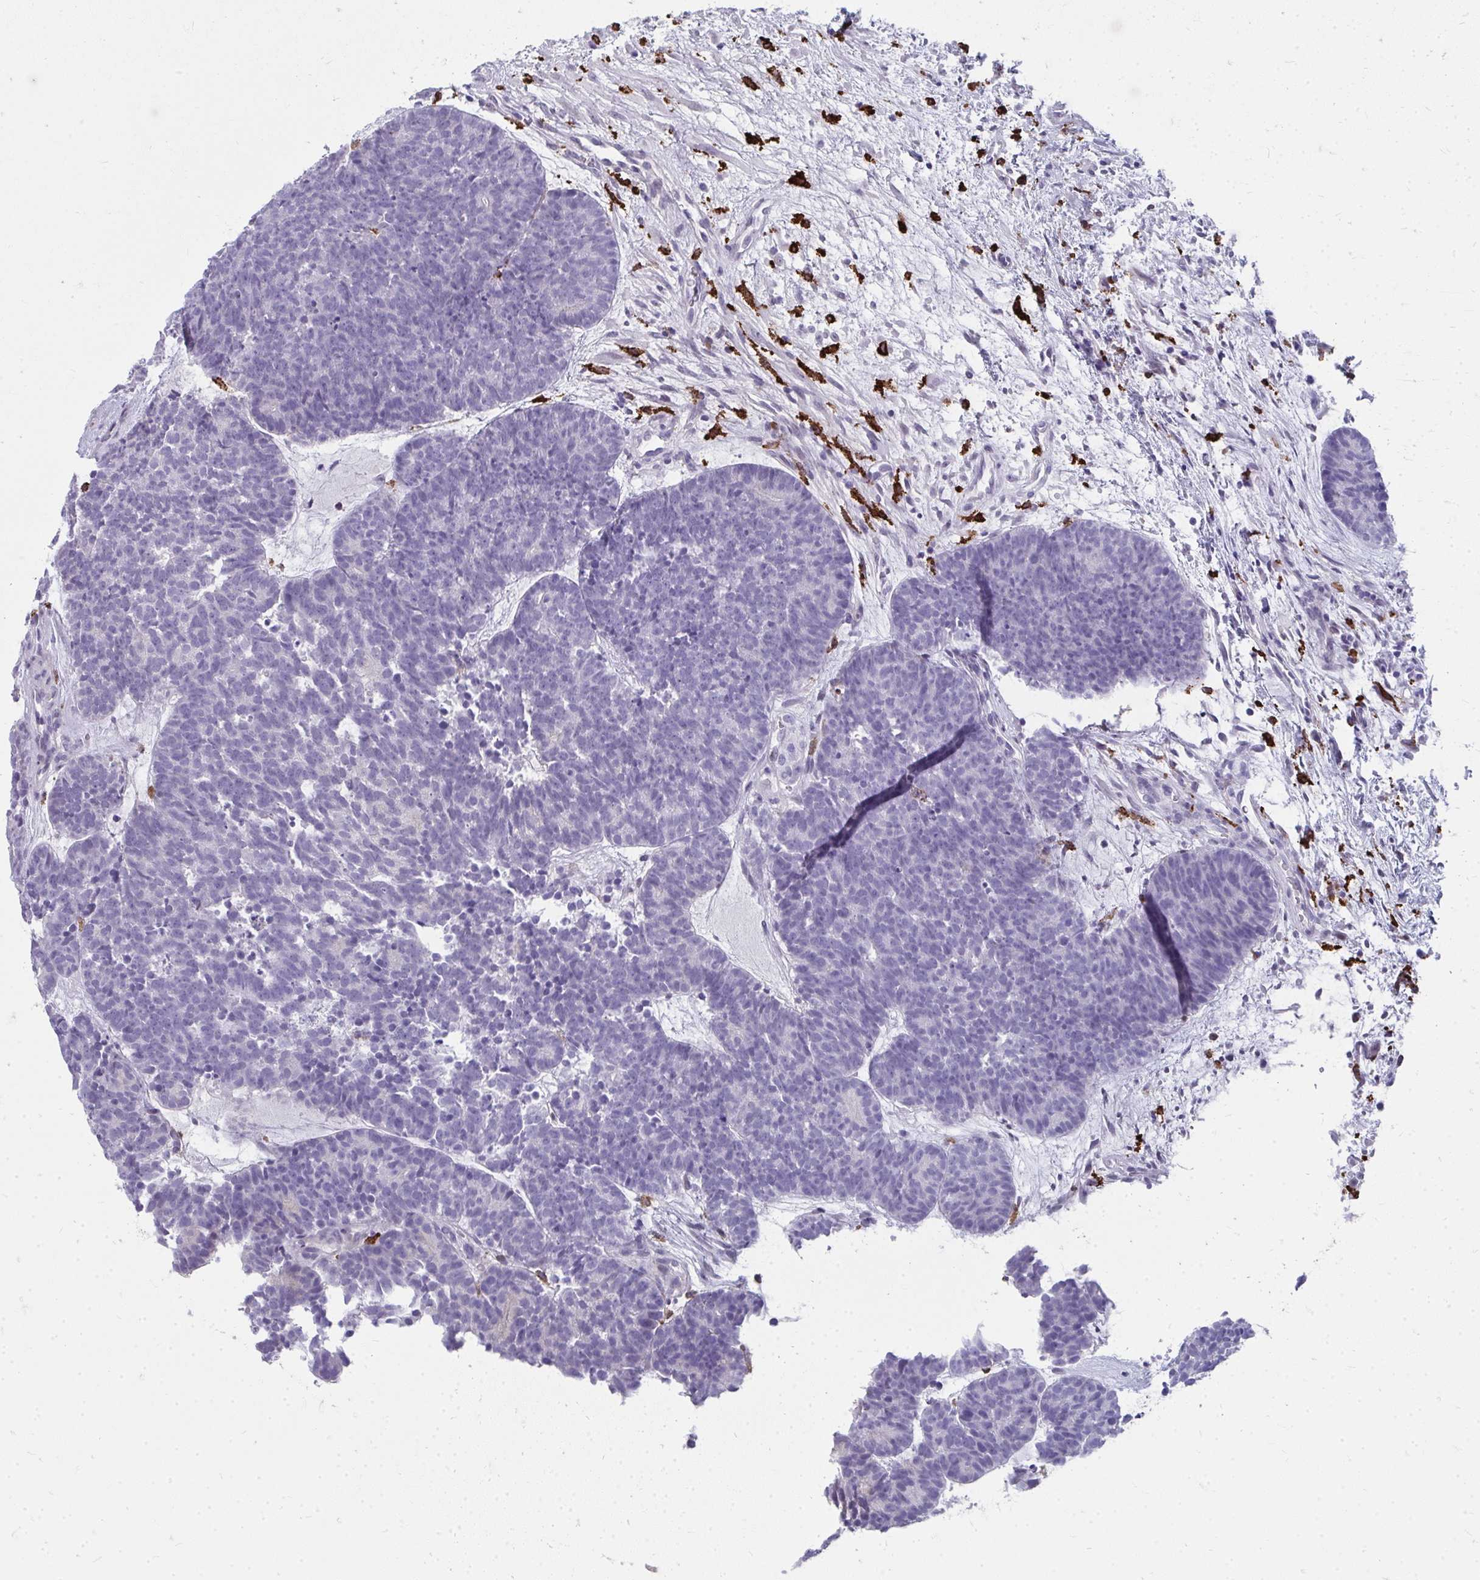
{"staining": {"intensity": "negative", "quantity": "none", "location": "none"}, "tissue": "head and neck cancer", "cell_type": "Tumor cells", "image_type": "cancer", "snomed": [{"axis": "morphology", "description": "Adenocarcinoma, NOS"}, {"axis": "topography", "description": "Head-Neck"}], "caption": "Immunohistochemistry of head and neck adenocarcinoma exhibits no staining in tumor cells.", "gene": "CD163", "patient": {"sex": "female", "age": 81}}